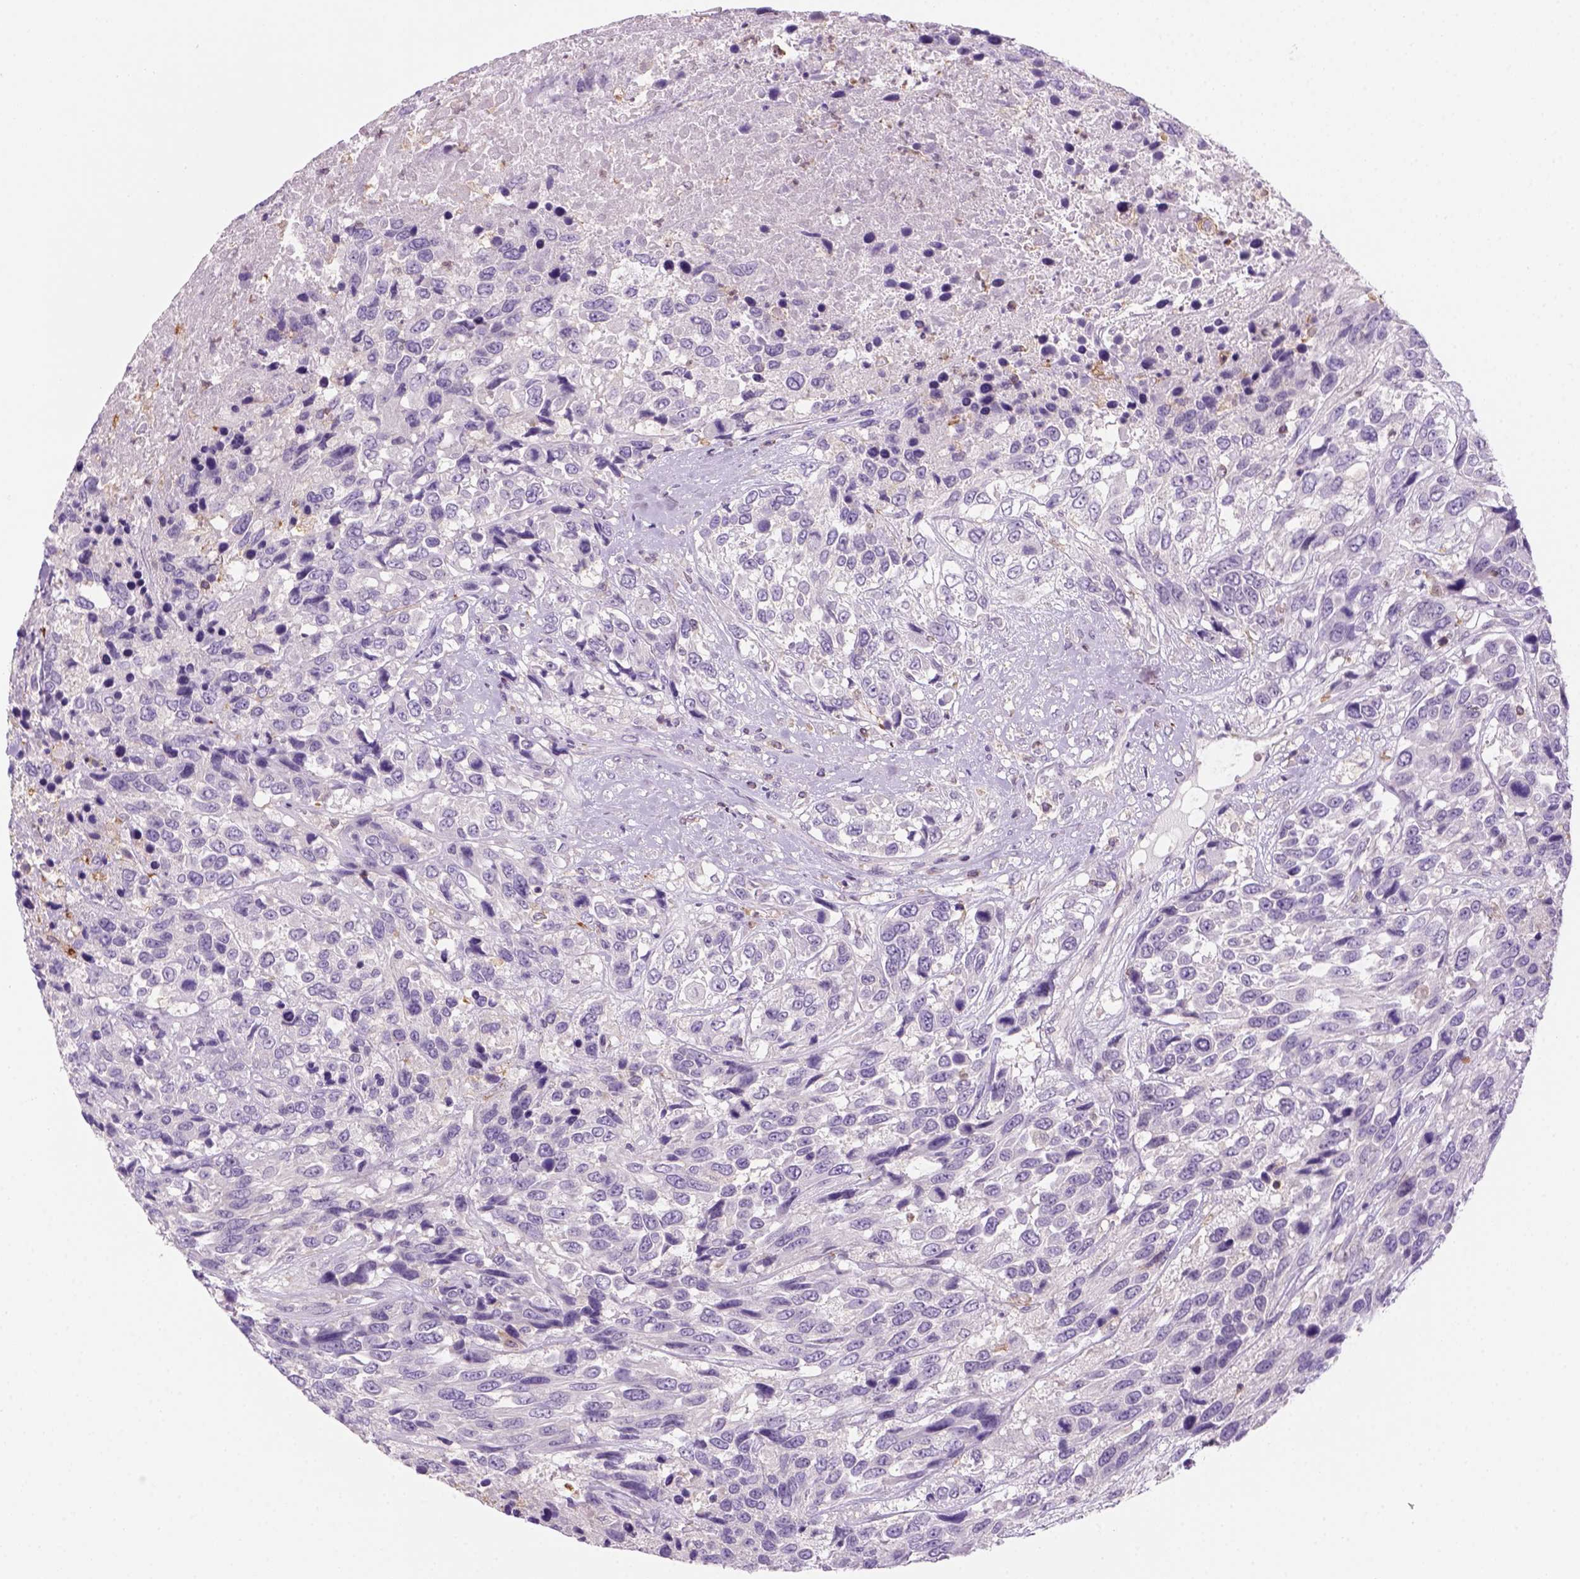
{"staining": {"intensity": "negative", "quantity": "none", "location": "none"}, "tissue": "urothelial cancer", "cell_type": "Tumor cells", "image_type": "cancer", "snomed": [{"axis": "morphology", "description": "Urothelial carcinoma, High grade"}, {"axis": "topography", "description": "Urinary bladder"}], "caption": "IHC of high-grade urothelial carcinoma displays no staining in tumor cells.", "gene": "GOT1", "patient": {"sex": "female", "age": 70}}